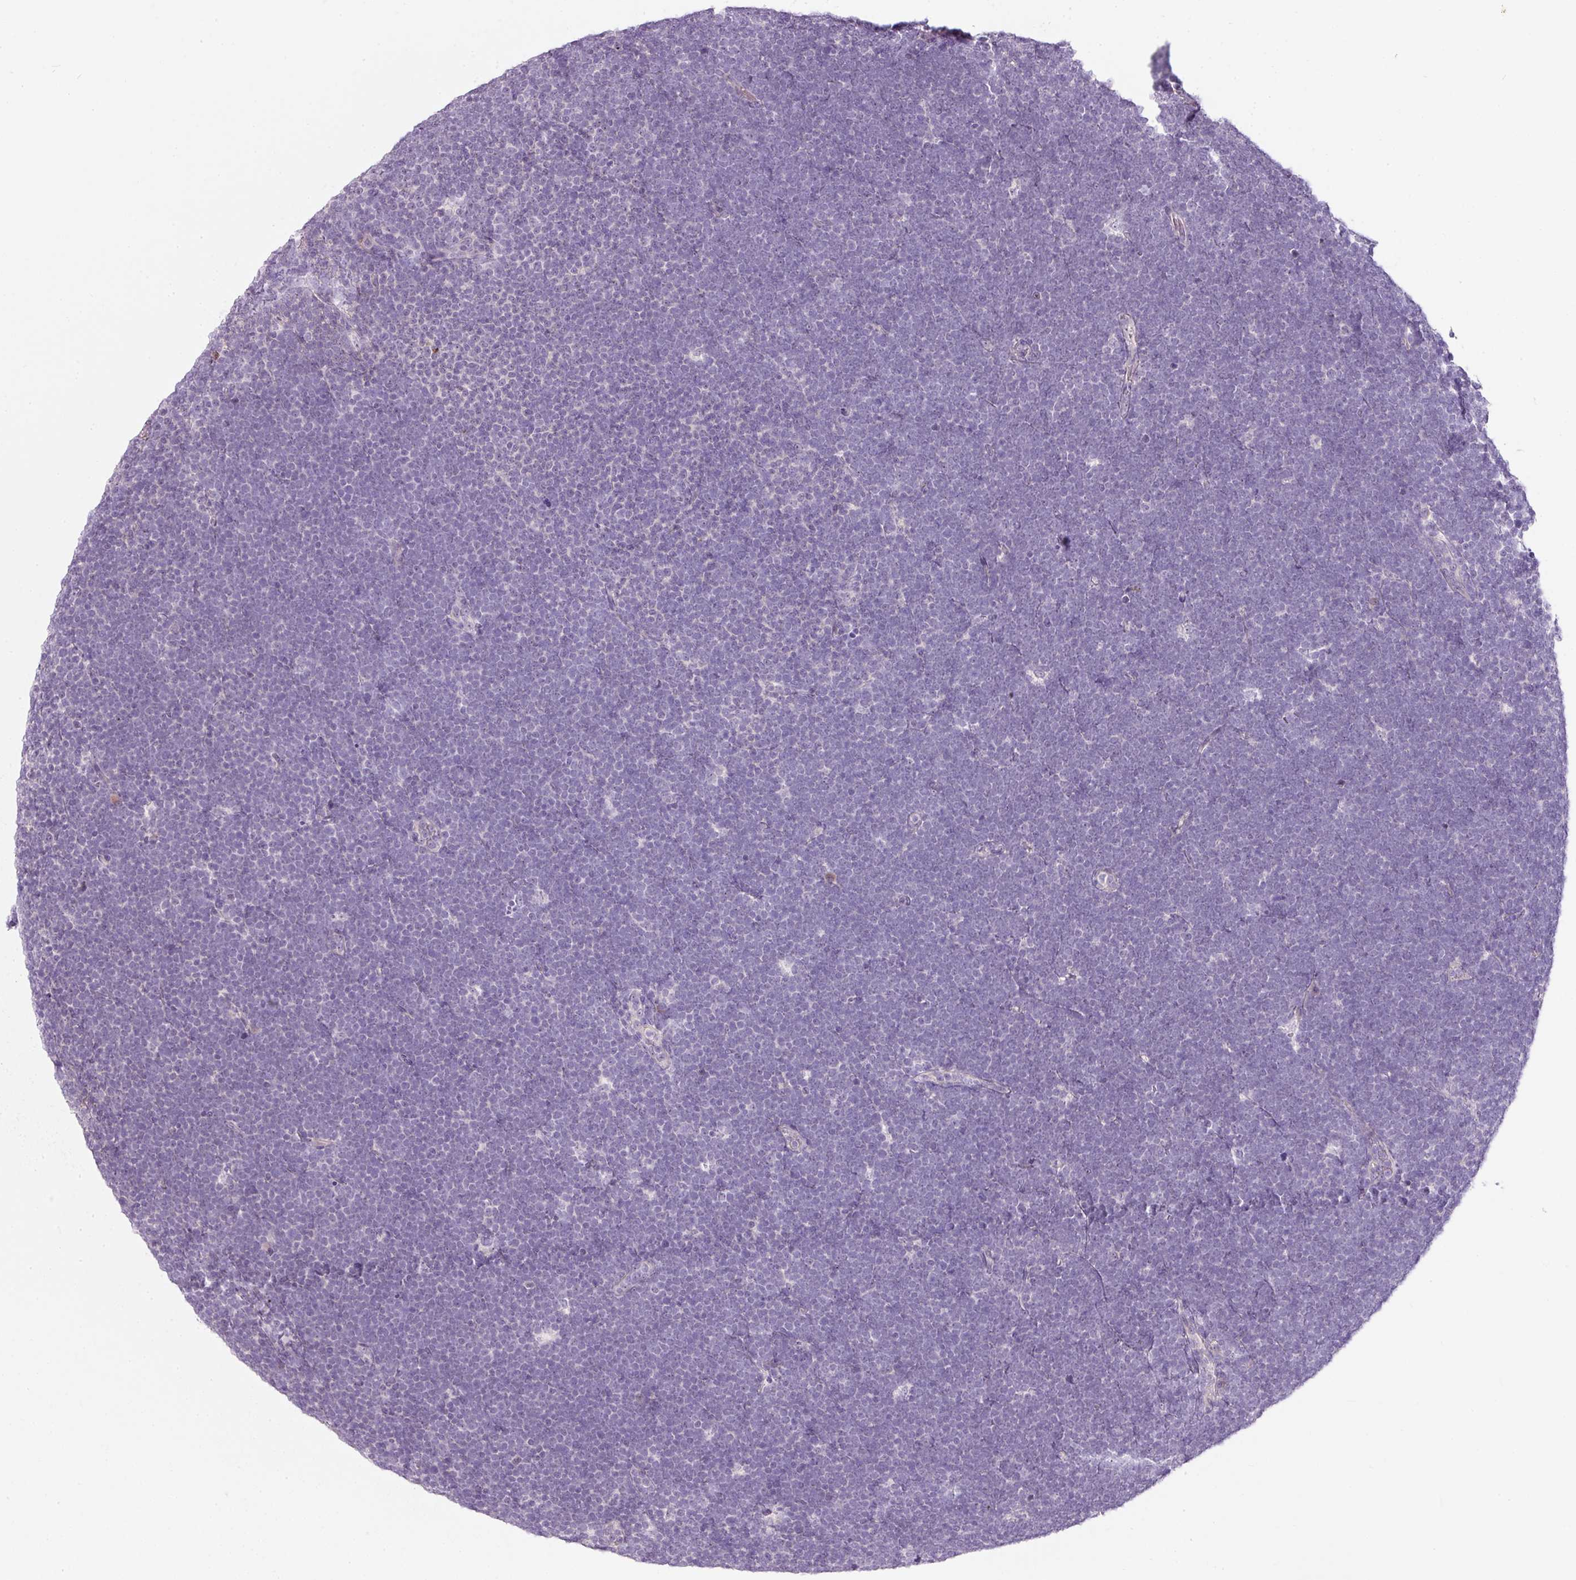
{"staining": {"intensity": "negative", "quantity": "none", "location": "none"}, "tissue": "lymphoma", "cell_type": "Tumor cells", "image_type": "cancer", "snomed": [{"axis": "morphology", "description": "Malignant lymphoma, non-Hodgkin's type, High grade"}, {"axis": "topography", "description": "Lymph node"}], "caption": "This is an immunohistochemistry photomicrograph of human lymphoma. There is no staining in tumor cells.", "gene": "TMEM37", "patient": {"sex": "male", "age": 13}}